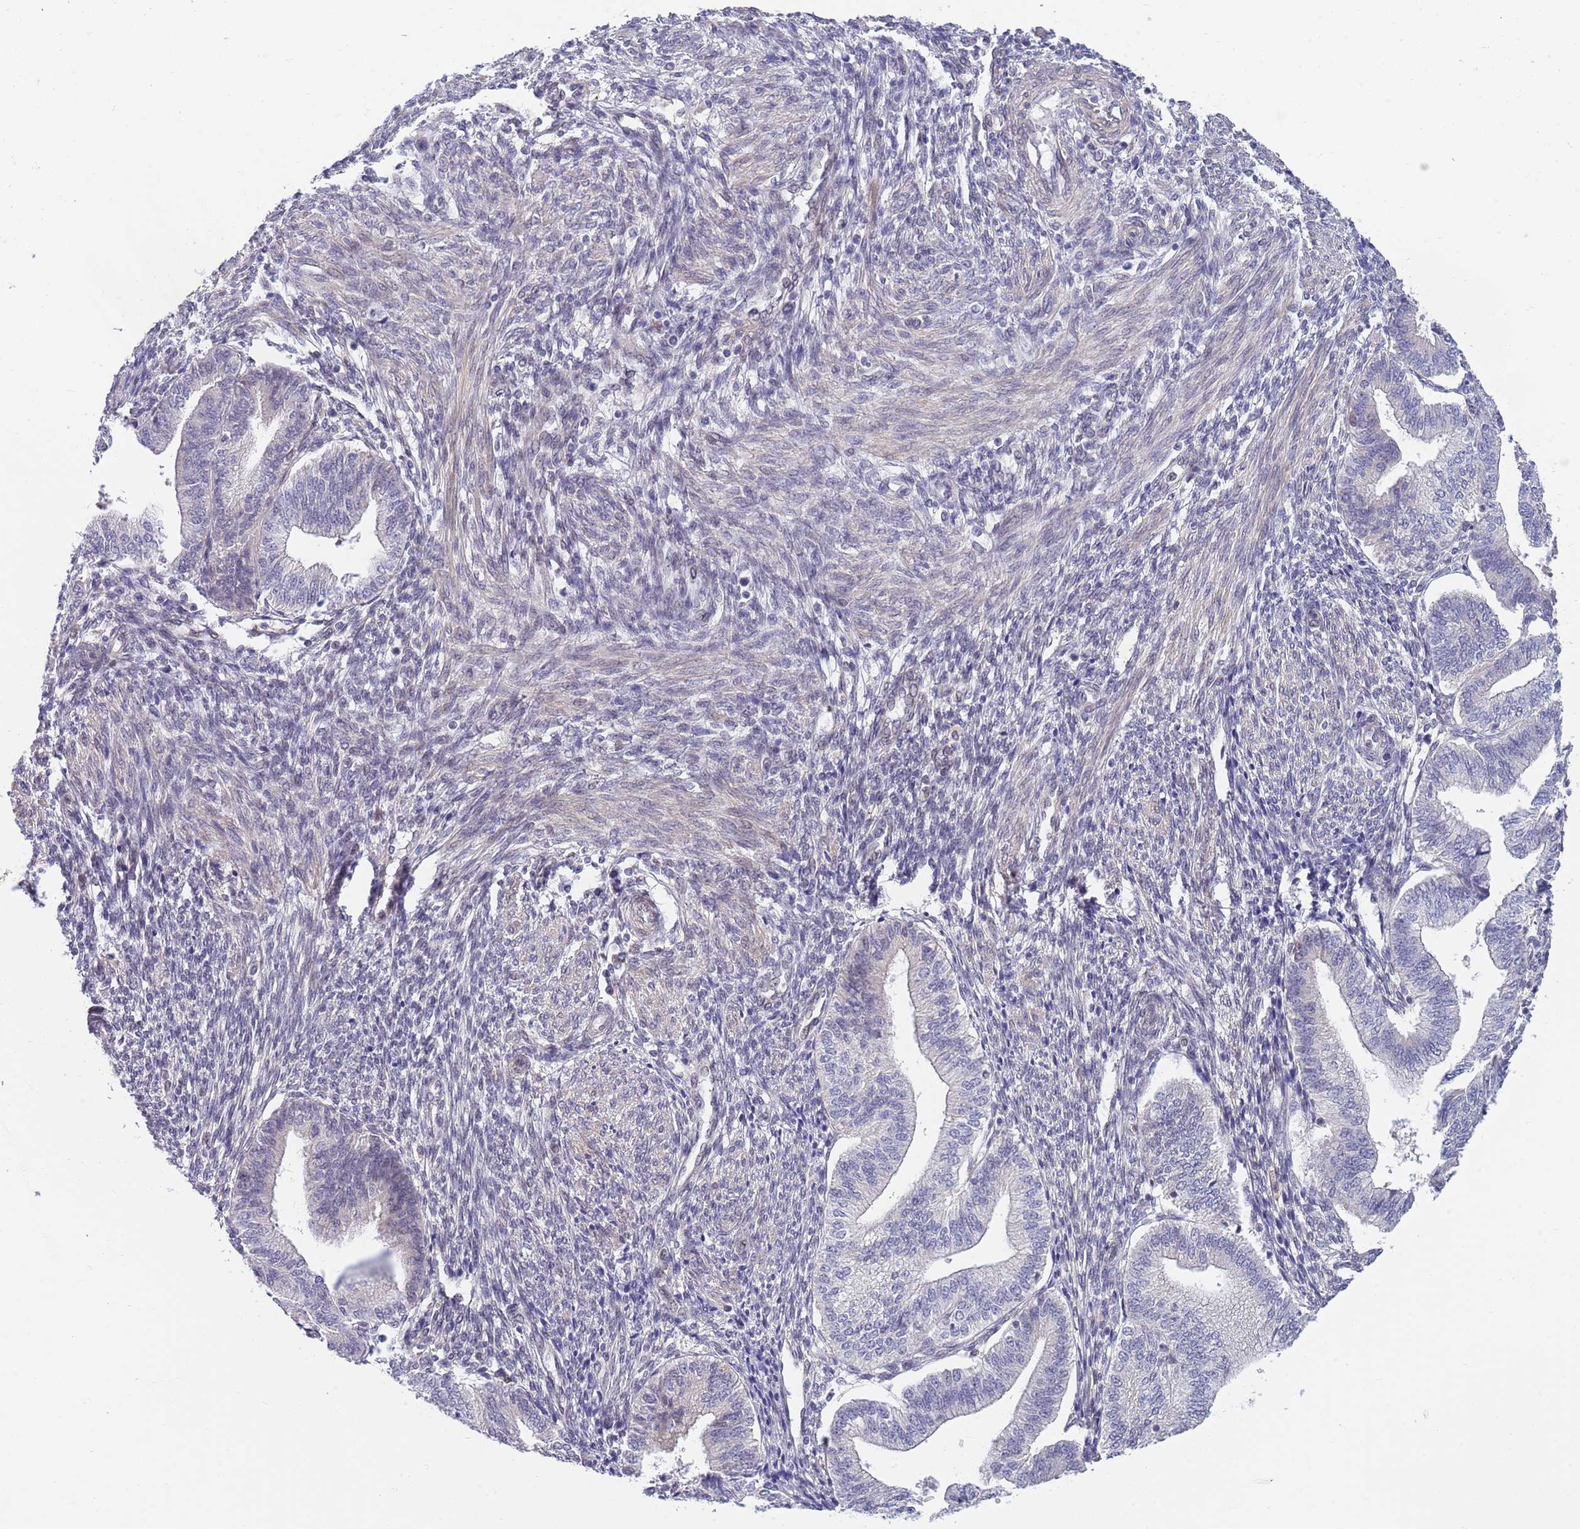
{"staining": {"intensity": "moderate", "quantity": "25%-75%", "location": "nuclear"}, "tissue": "endometrium", "cell_type": "Cells in endometrial stroma", "image_type": "normal", "snomed": [{"axis": "morphology", "description": "Normal tissue, NOS"}, {"axis": "topography", "description": "Endometrium"}], "caption": "Unremarkable endometrium reveals moderate nuclear staining in about 25%-75% of cells in endometrial stroma, visualized by immunohistochemistry.", "gene": "NLRP6", "patient": {"sex": "female", "age": 34}}